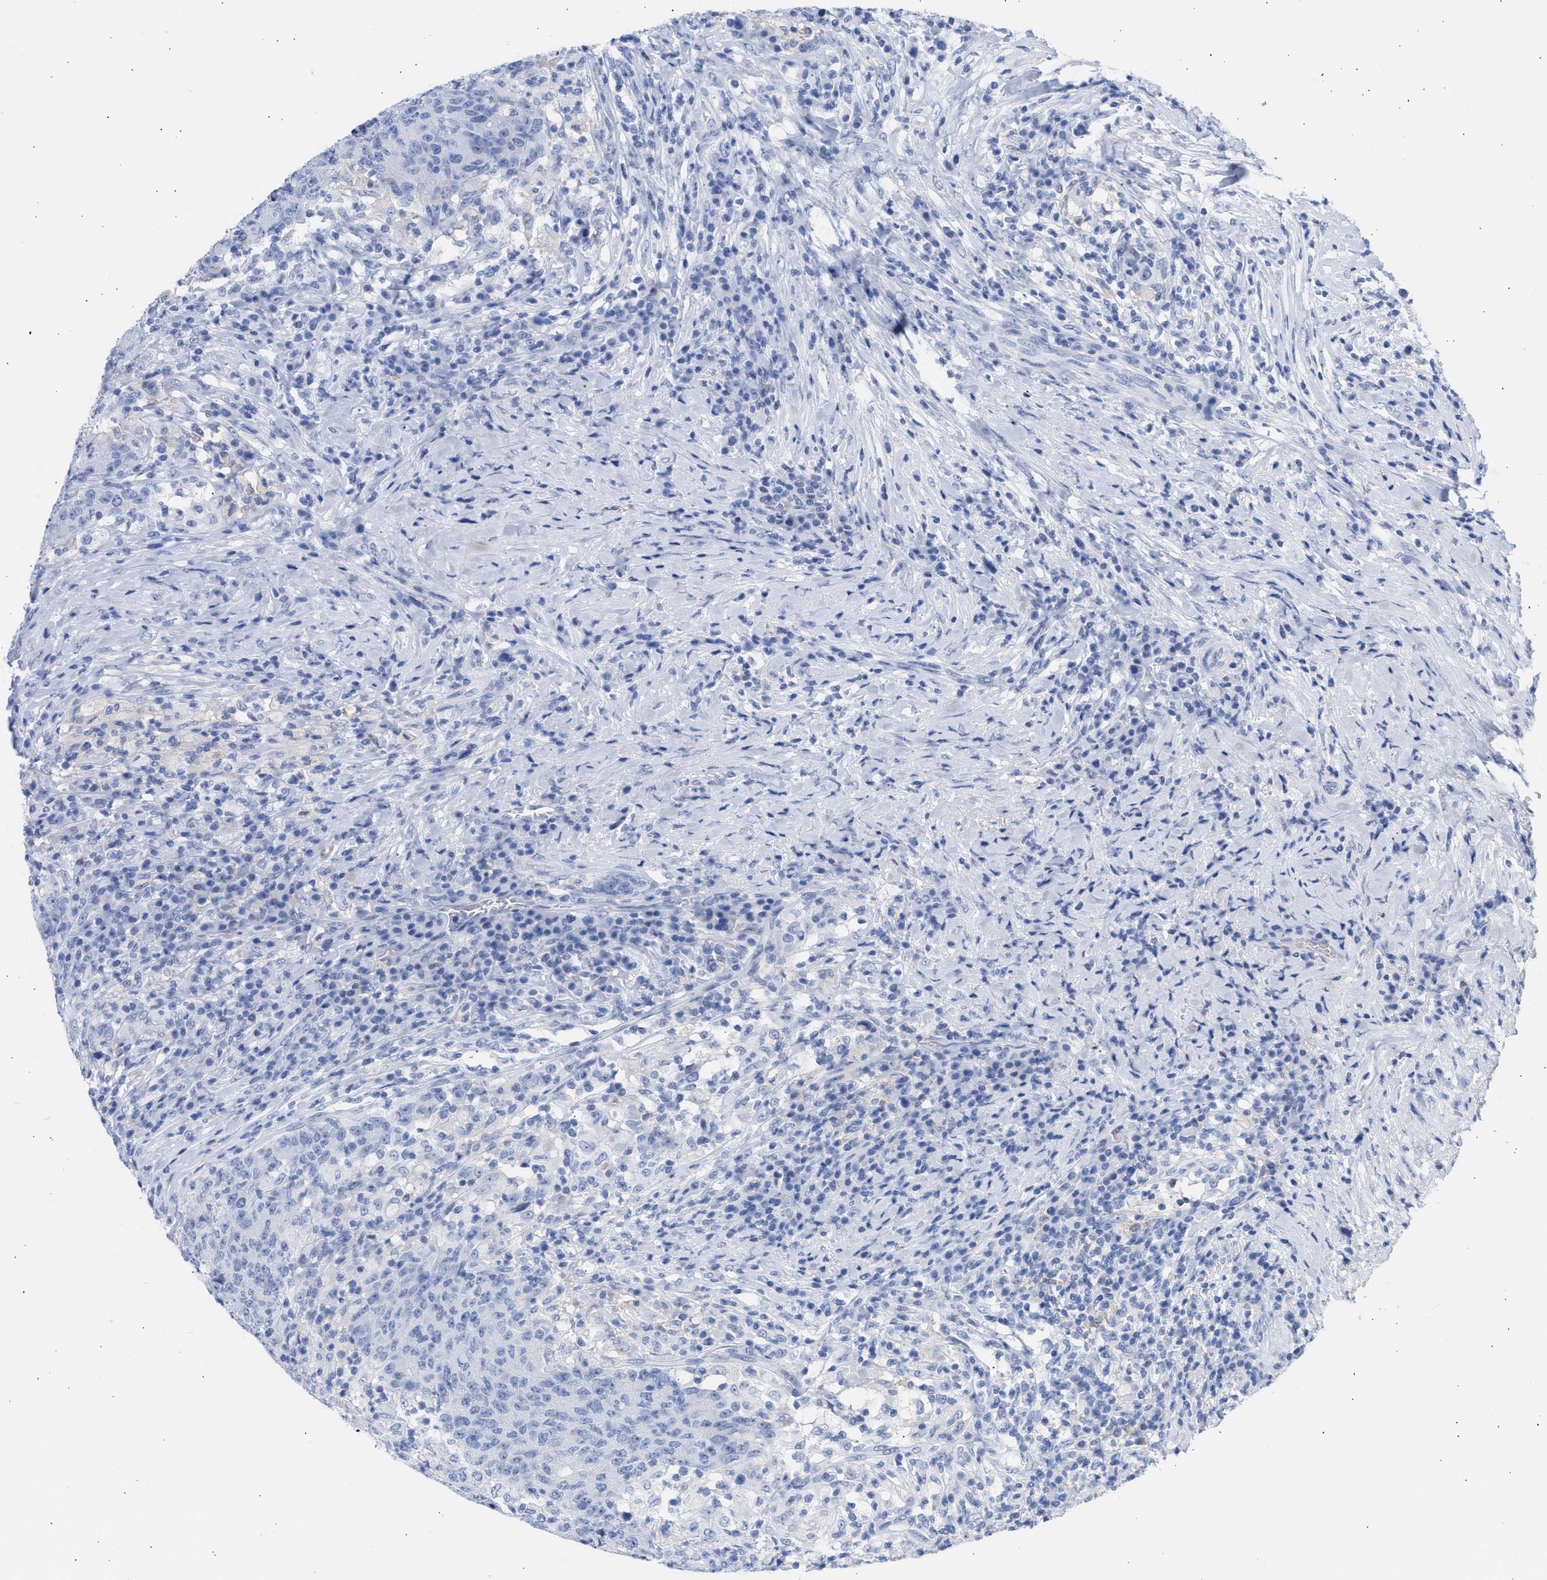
{"staining": {"intensity": "negative", "quantity": "none", "location": "none"}, "tissue": "colorectal cancer", "cell_type": "Tumor cells", "image_type": "cancer", "snomed": [{"axis": "morphology", "description": "Normal tissue, NOS"}, {"axis": "morphology", "description": "Adenocarcinoma, NOS"}, {"axis": "topography", "description": "Colon"}], "caption": "An immunohistochemistry (IHC) micrograph of adenocarcinoma (colorectal) is shown. There is no staining in tumor cells of adenocarcinoma (colorectal).", "gene": "RSPH1", "patient": {"sex": "female", "age": 75}}